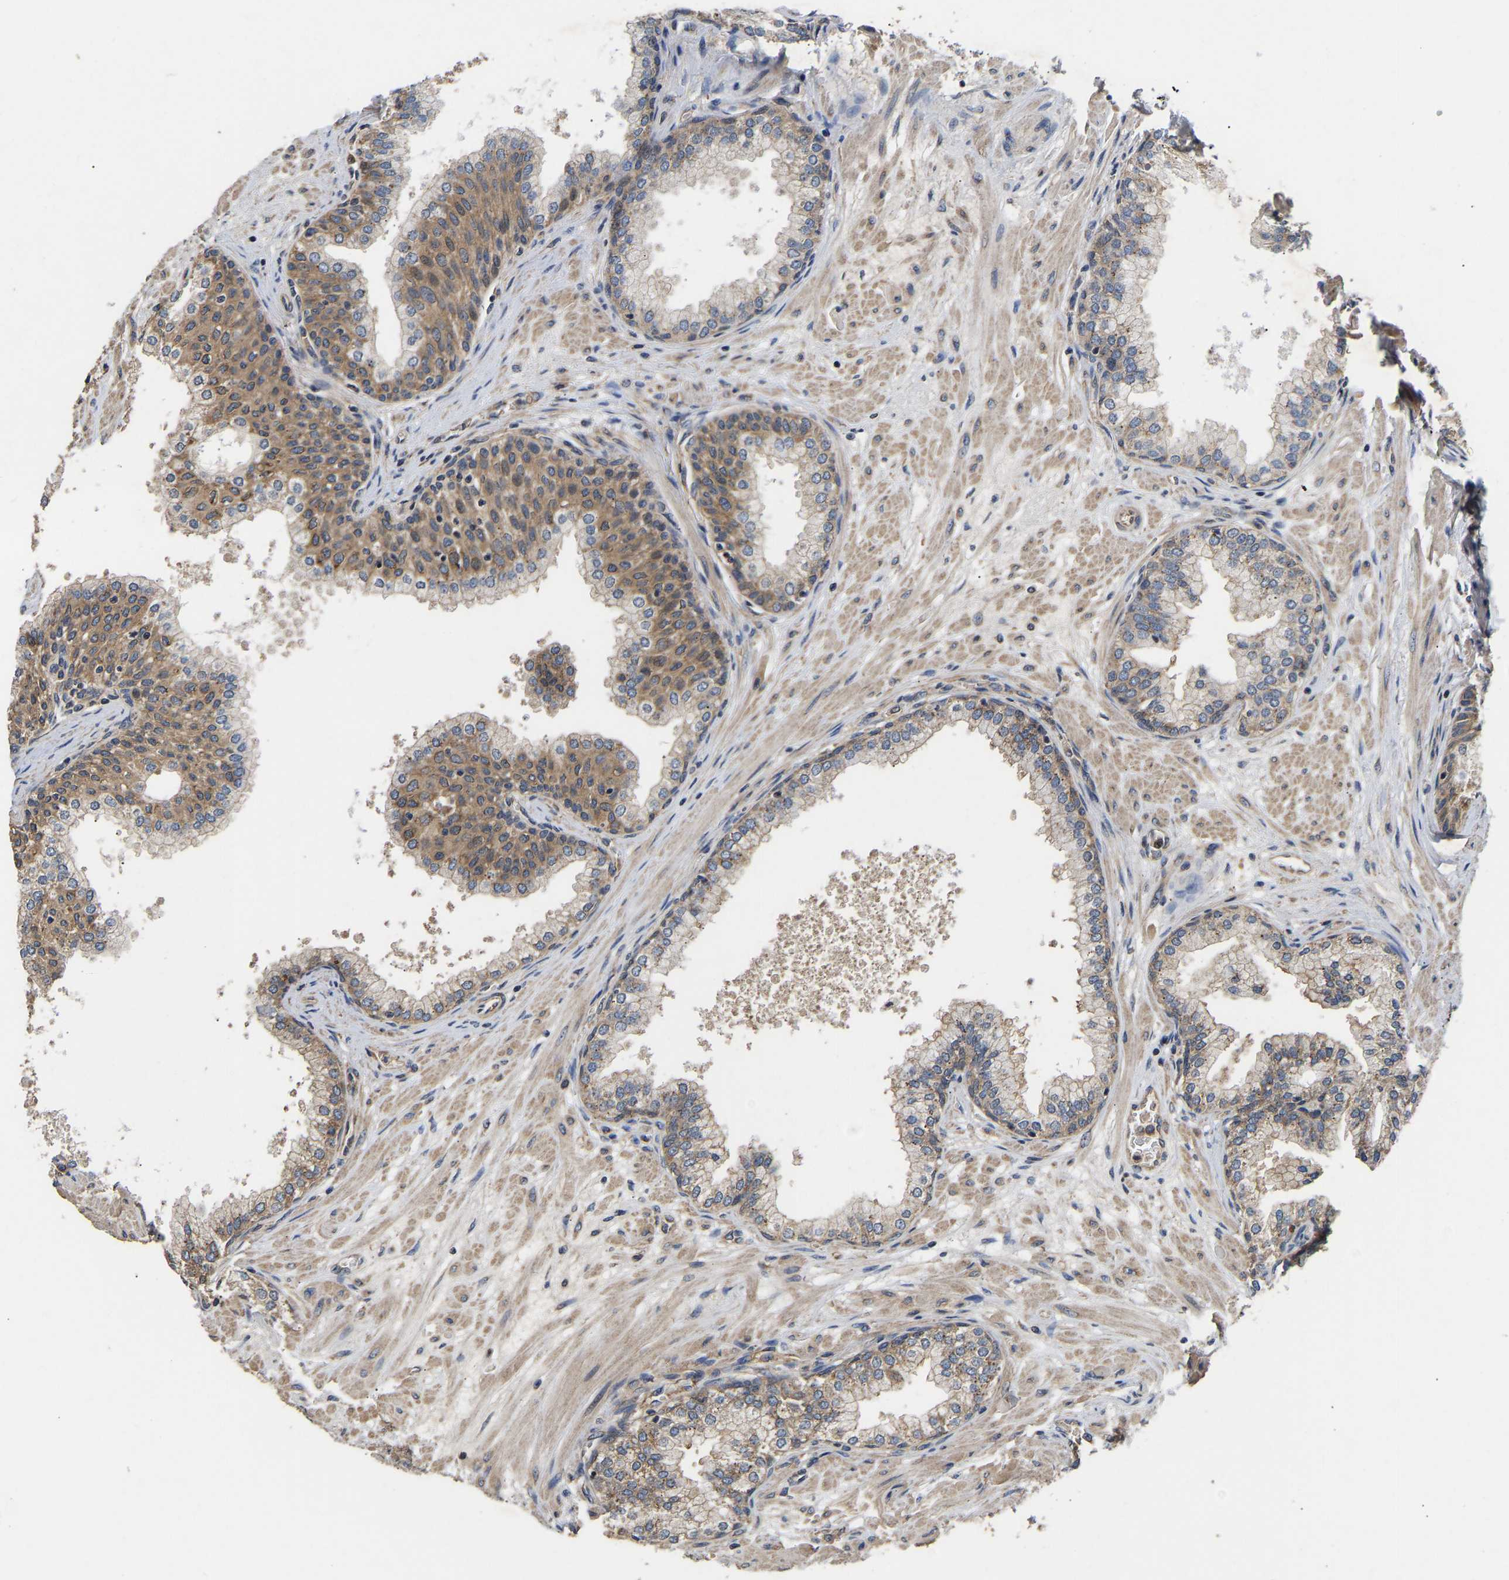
{"staining": {"intensity": "moderate", "quantity": ">75%", "location": "cytoplasmic/membranous"}, "tissue": "prostate", "cell_type": "Glandular cells", "image_type": "normal", "snomed": [{"axis": "morphology", "description": "Normal tissue, NOS"}, {"axis": "morphology", "description": "Urothelial carcinoma, Low grade"}, {"axis": "topography", "description": "Urinary bladder"}, {"axis": "topography", "description": "Prostate"}], "caption": "The photomicrograph demonstrates staining of benign prostate, revealing moderate cytoplasmic/membranous protein positivity (brown color) within glandular cells.", "gene": "AIMP2", "patient": {"sex": "male", "age": 60}}